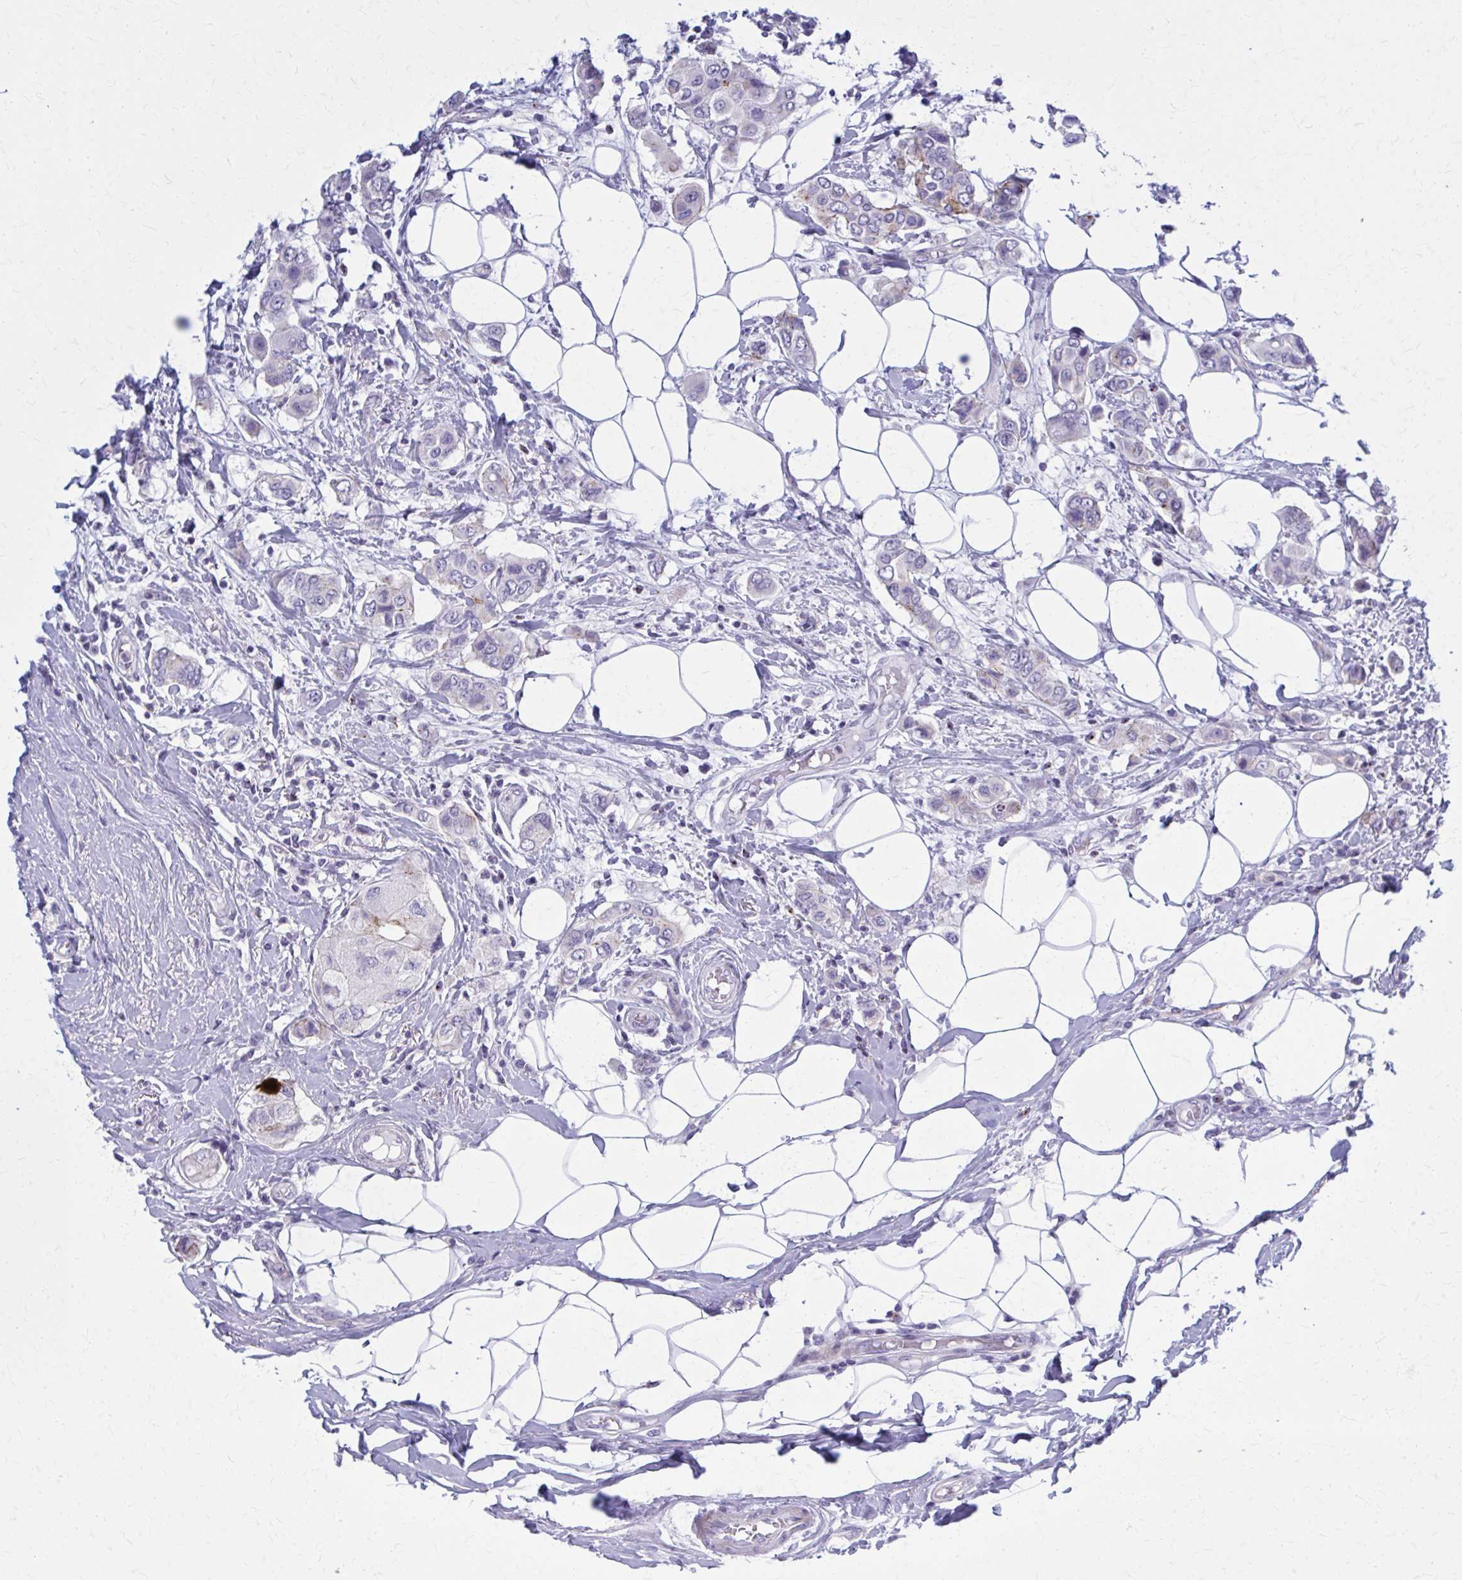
{"staining": {"intensity": "weak", "quantity": "<25%", "location": "cytoplasmic/membranous"}, "tissue": "breast cancer", "cell_type": "Tumor cells", "image_type": "cancer", "snomed": [{"axis": "morphology", "description": "Lobular carcinoma"}, {"axis": "topography", "description": "Breast"}], "caption": "Immunohistochemical staining of human breast cancer (lobular carcinoma) reveals no significant expression in tumor cells. The staining is performed using DAB brown chromogen with nuclei counter-stained in using hematoxylin.", "gene": "PEDS1", "patient": {"sex": "female", "age": 51}}